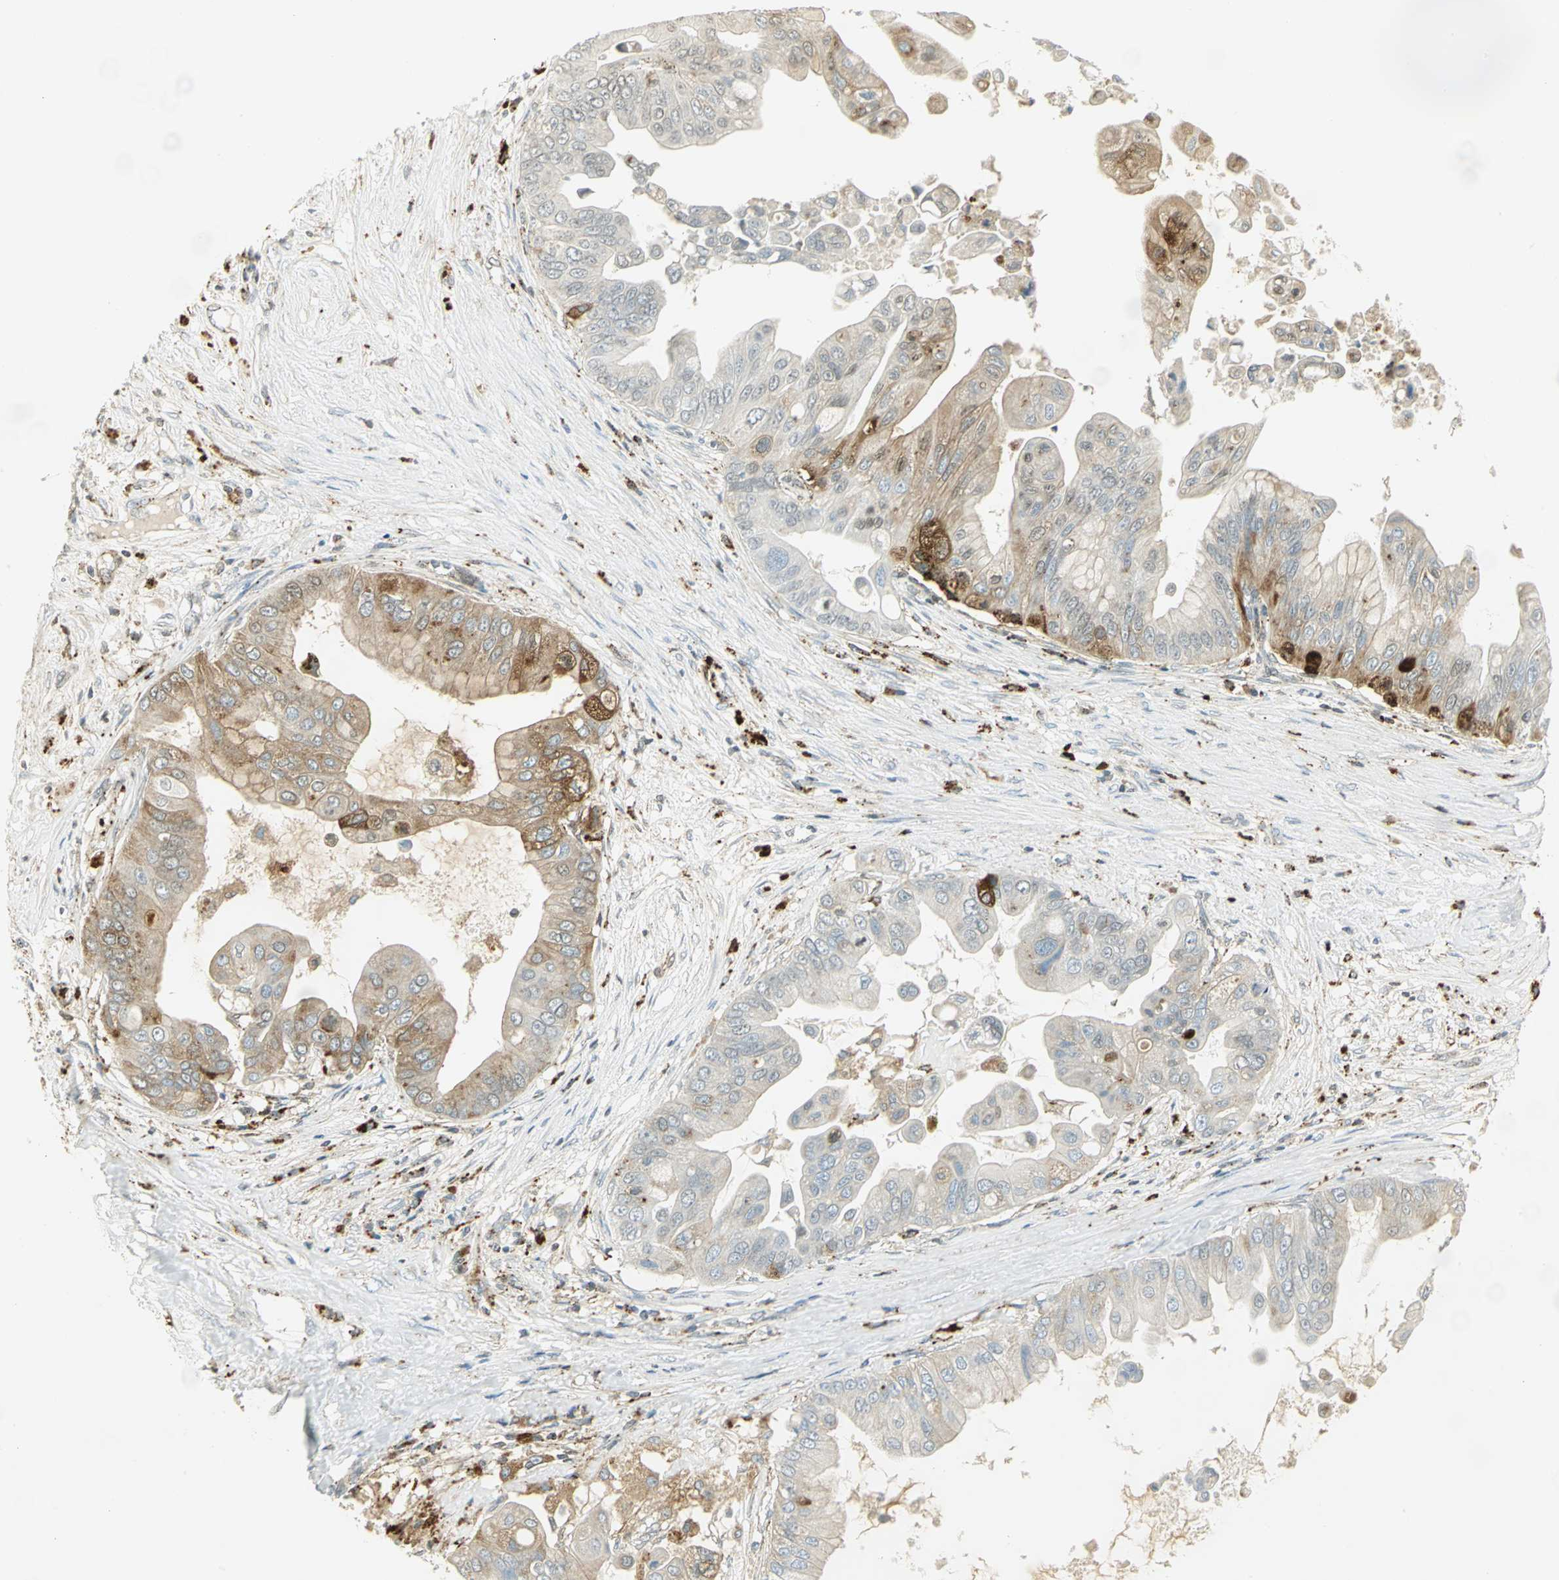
{"staining": {"intensity": "weak", "quantity": ">75%", "location": "cytoplasmic/membranous"}, "tissue": "pancreatic cancer", "cell_type": "Tumor cells", "image_type": "cancer", "snomed": [{"axis": "morphology", "description": "Adenocarcinoma, NOS"}, {"axis": "topography", "description": "Pancreas"}], "caption": "Immunohistochemical staining of pancreatic cancer (adenocarcinoma) demonstrates low levels of weak cytoplasmic/membranous positivity in about >75% of tumor cells.", "gene": "ARSA", "patient": {"sex": "female", "age": 75}}